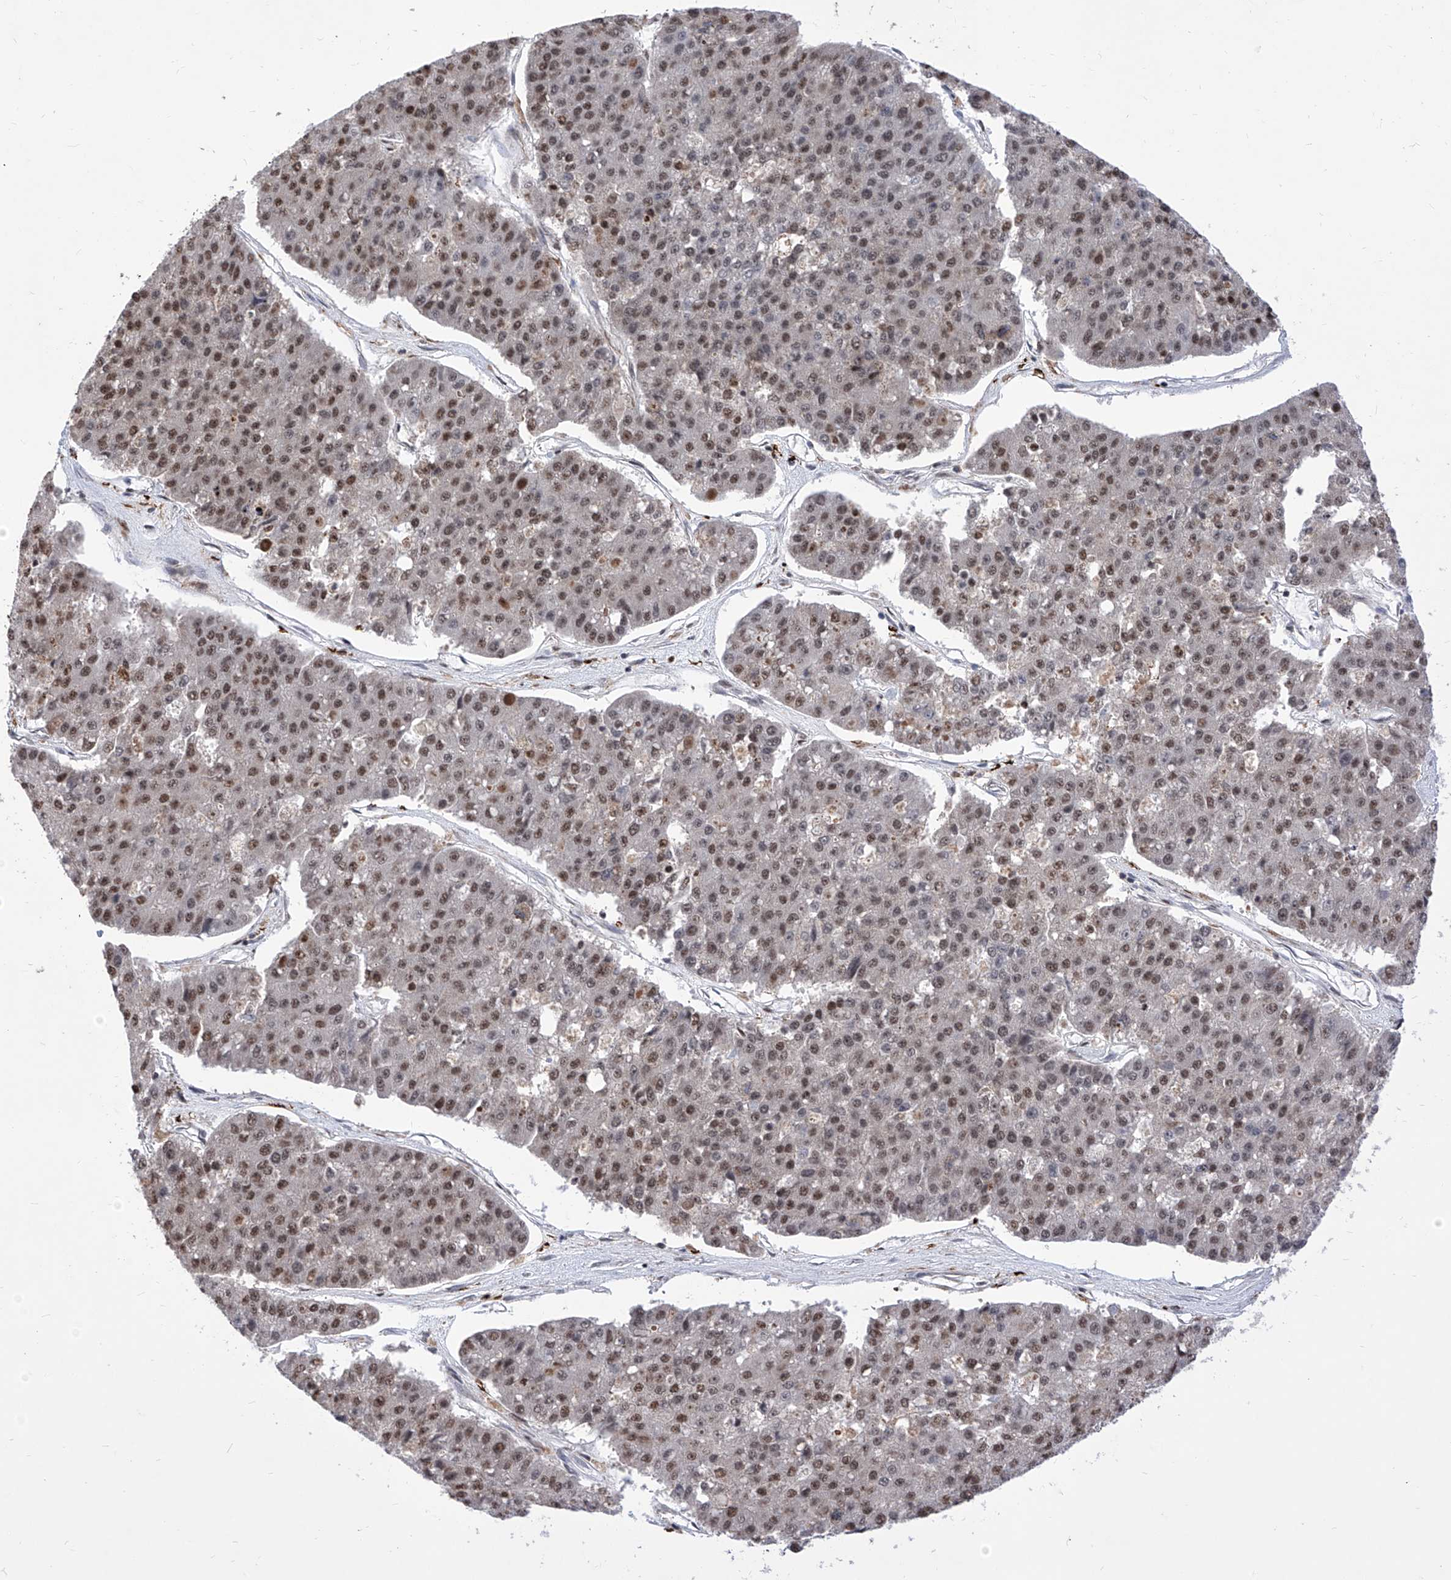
{"staining": {"intensity": "moderate", "quantity": ">75%", "location": "nuclear"}, "tissue": "pancreatic cancer", "cell_type": "Tumor cells", "image_type": "cancer", "snomed": [{"axis": "morphology", "description": "Adenocarcinoma, NOS"}, {"axis": "topography", "description": "Pancreas"}], "caption": "Moderate nuclear expression for a protein is seen in approximately >75% of tumor cells of adenocarcinoma (pancreatic) using IHC.", "gene": "PHF5A", "patient": {"sex": "male", "age": 50}}